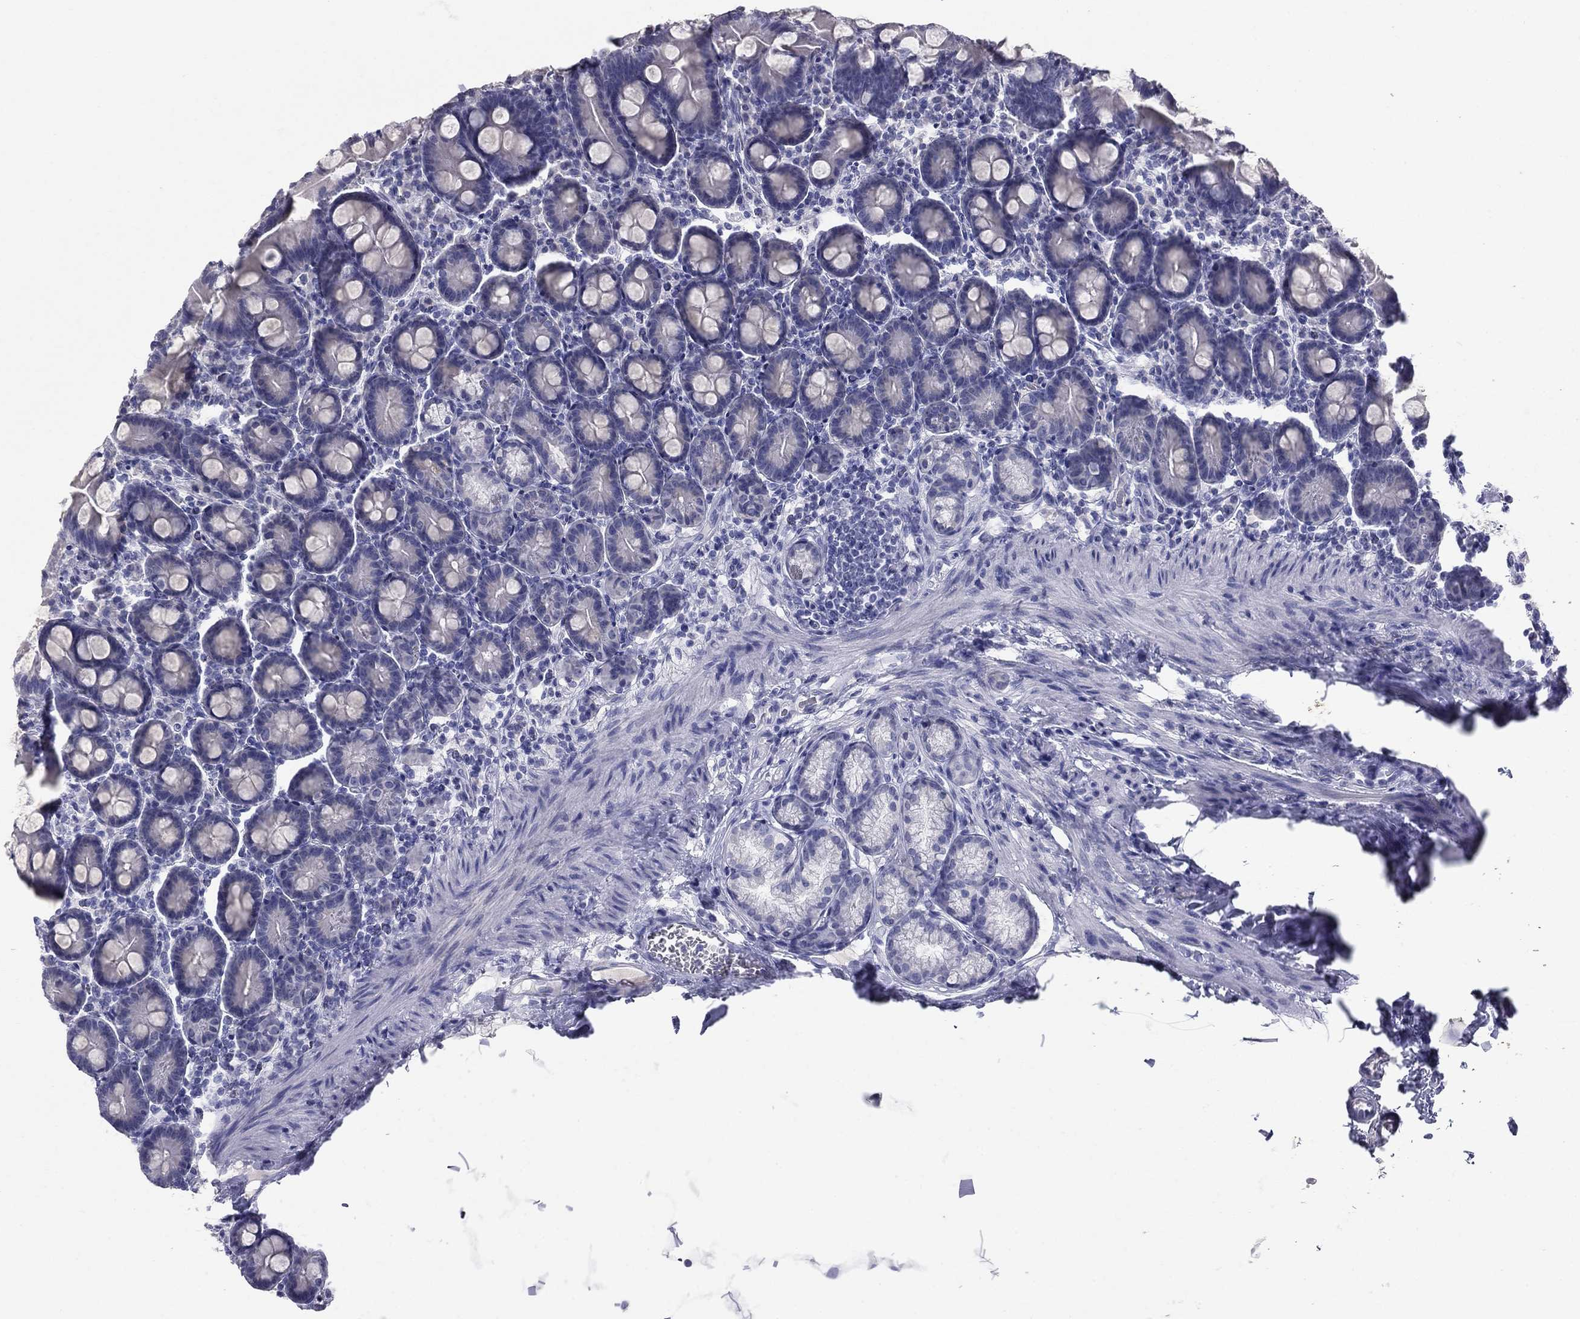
{"staining": {"intensity": "negative", "quantity": "none", "location": "none"}, "tissue": "small intestine", "cell_type": "Glandular cells", "image_type": "normal", "snomed": [{"axis": "morphology", "description": "Normal tissue, NOS"}, {"axis": "topography", "description": "Small intestine"}], "caption": "Micrograph shows no significant protein positivity in glandular cells of unremarkable small intestine. The staining is performed using DAB (3,3'-diaminobenzidine) brown chromogen with nuclei counter-stained in using hematoxylin.", "gene": "KRT75", "patient": {"sex": "female", "age": 44}}